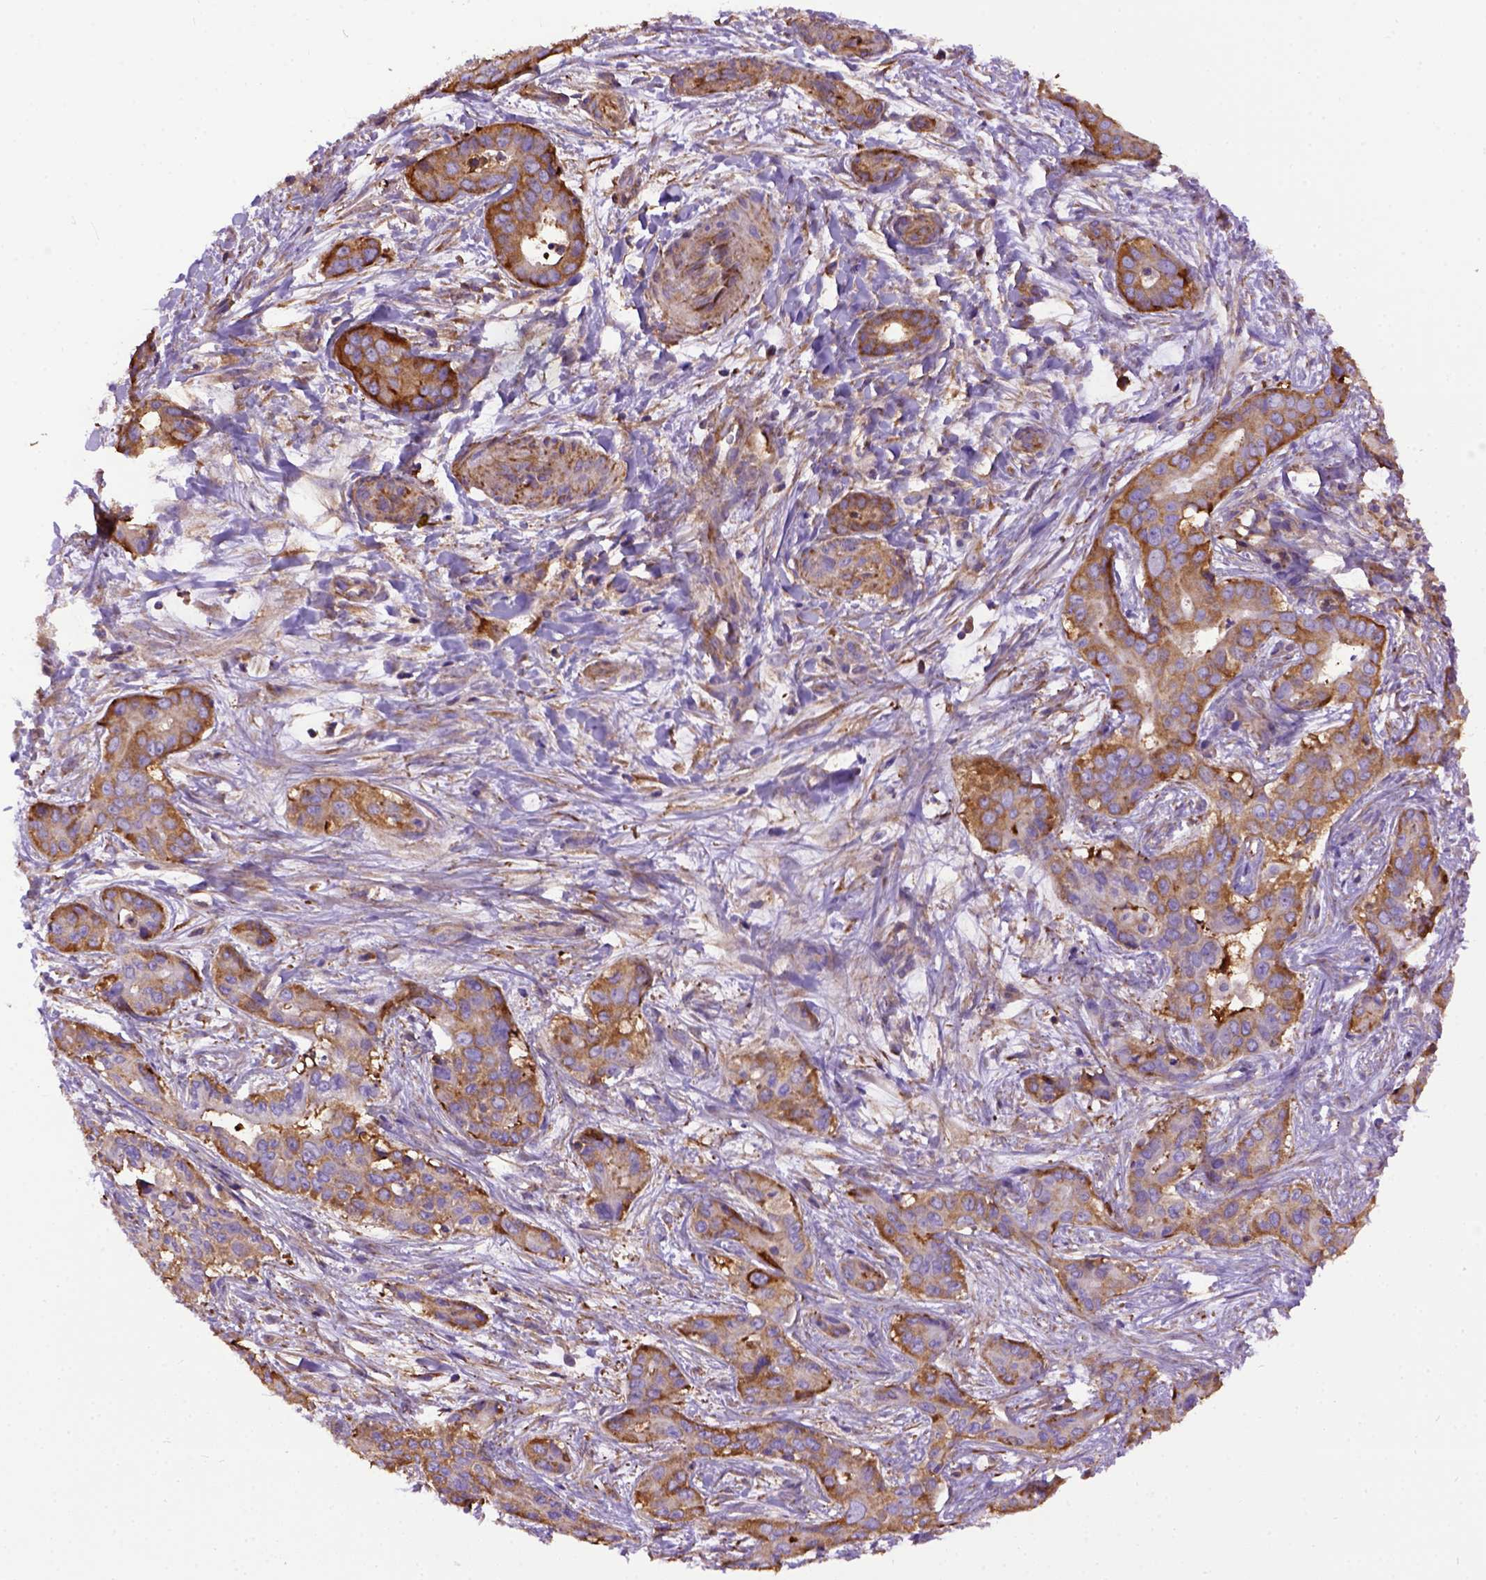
{"staining": {"intensity": "moderate", "quantity": ">75%", "location": "cytoplasmic/membranous"}, "tissue": "liver cancer", "cell_type": "Tumor cells", "image_type": "cancer", "snomed": [{"axis": "morphology", "description": "Cholangiocarcinoma"}, {"axis": "topography", "description": "Liver"}], "caption": "Liver cholangiocarcinoma stained with IHC exhibits moderate cytoplasmic/membranous expression in about >75% of tumor cells. (IHC, brightfield microscopy, high magnification).", "gene": "MVP", "patient": {"sex": "female", "age": 65}}